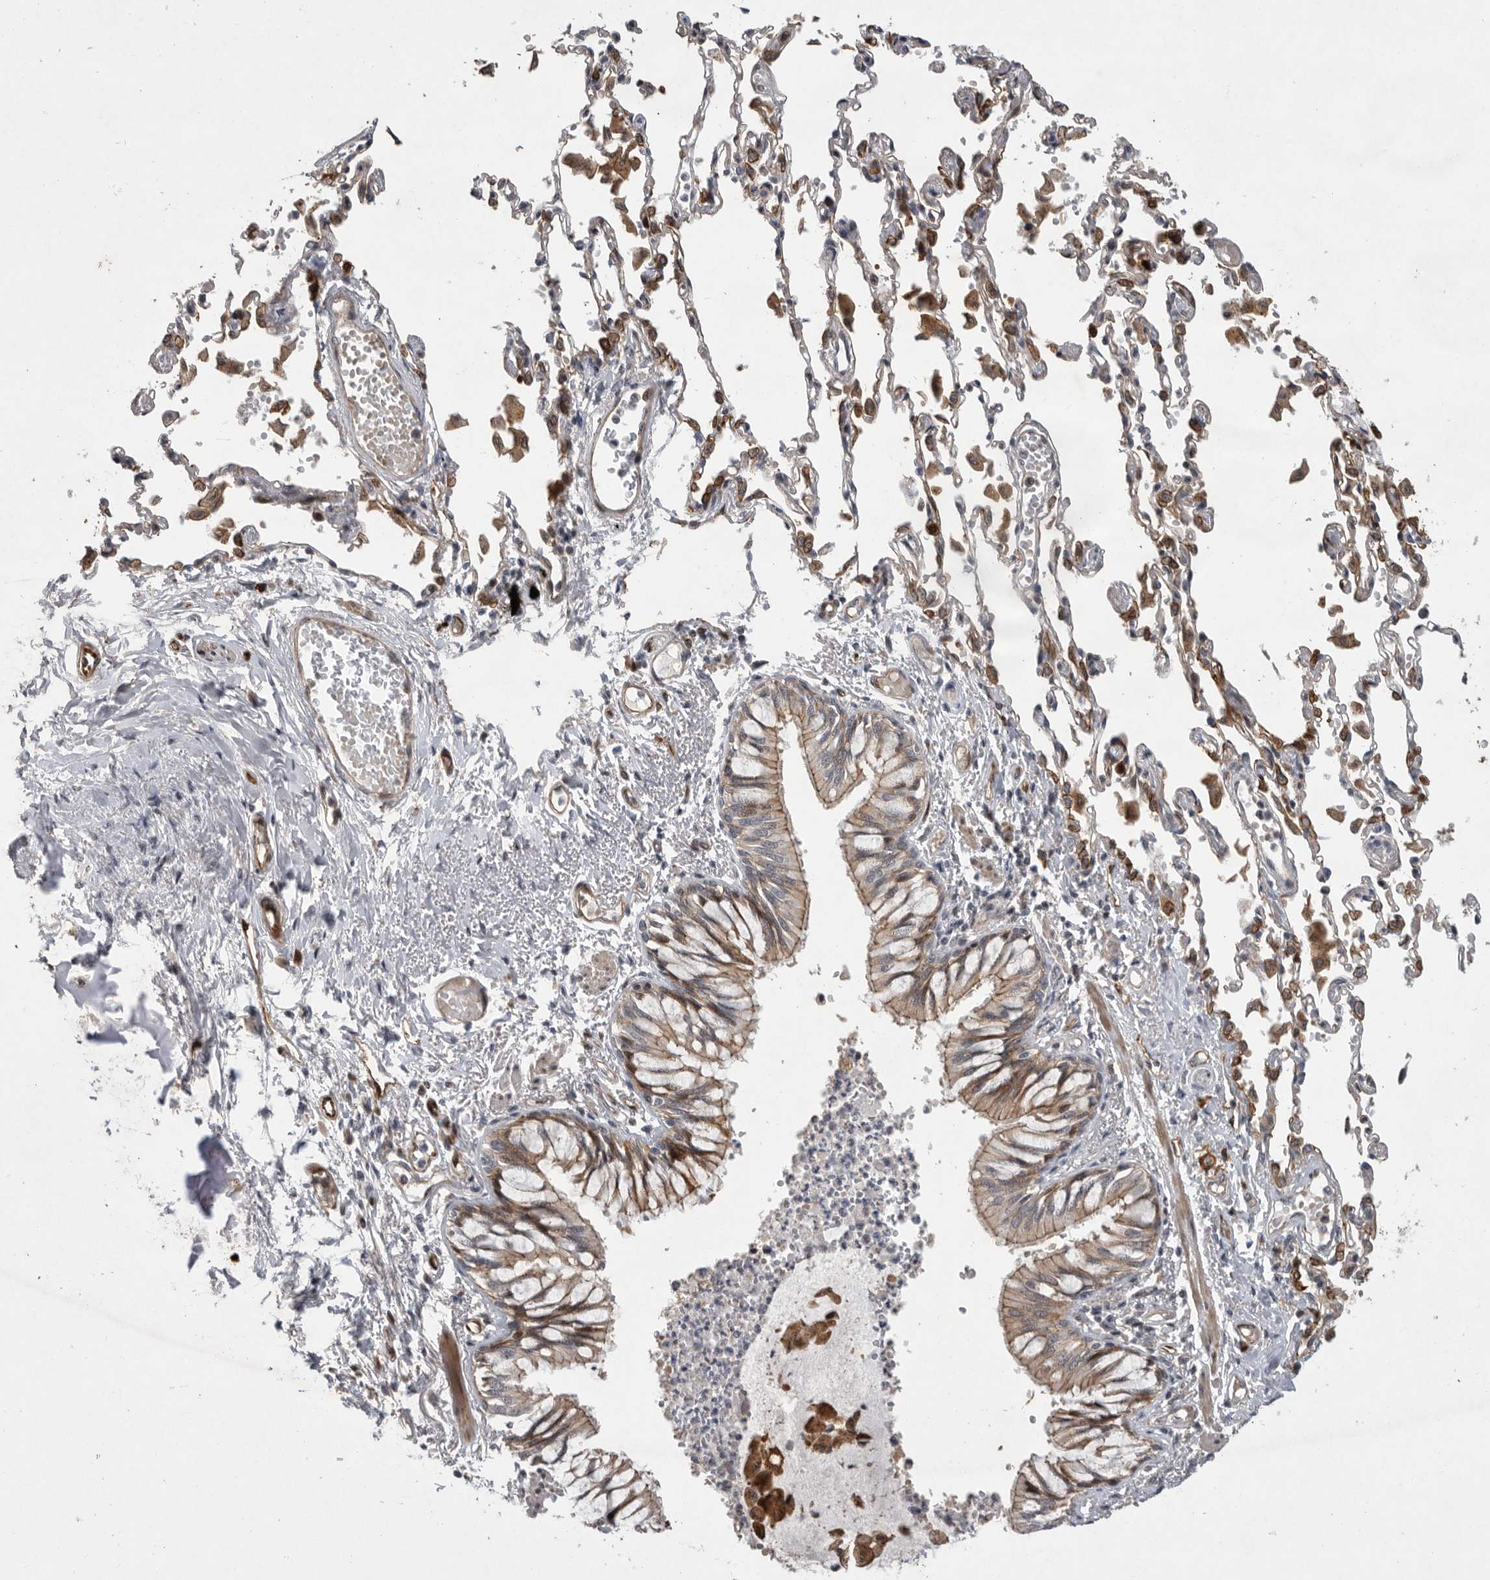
{"staining": {"intensity": "strong", "quantity": ">75%", "location": "cytoplasmic/membranous"}, "tissue": "bronchus", "cell_type": "Respiratory epithelial cells", "image_type": "normal", "snomed": [{"axis": "morphology", "description": "Normal tissue, NOS"}, {"axis": "topography", "description": "Cartilage tissue"}, {"axis": "topography", "description": "Bronchus"}, {"axis": "topography", "description": "Lung"}], "caption": "Unremarkable bronchus displays strong cytoplasmic/membranous expression in about >75% of respiratory epithelial cells (IHC, brightfield microscopy, high magnification)..", "gene": "MPDZ", "patient": {"sex": "female", "age": 49}}